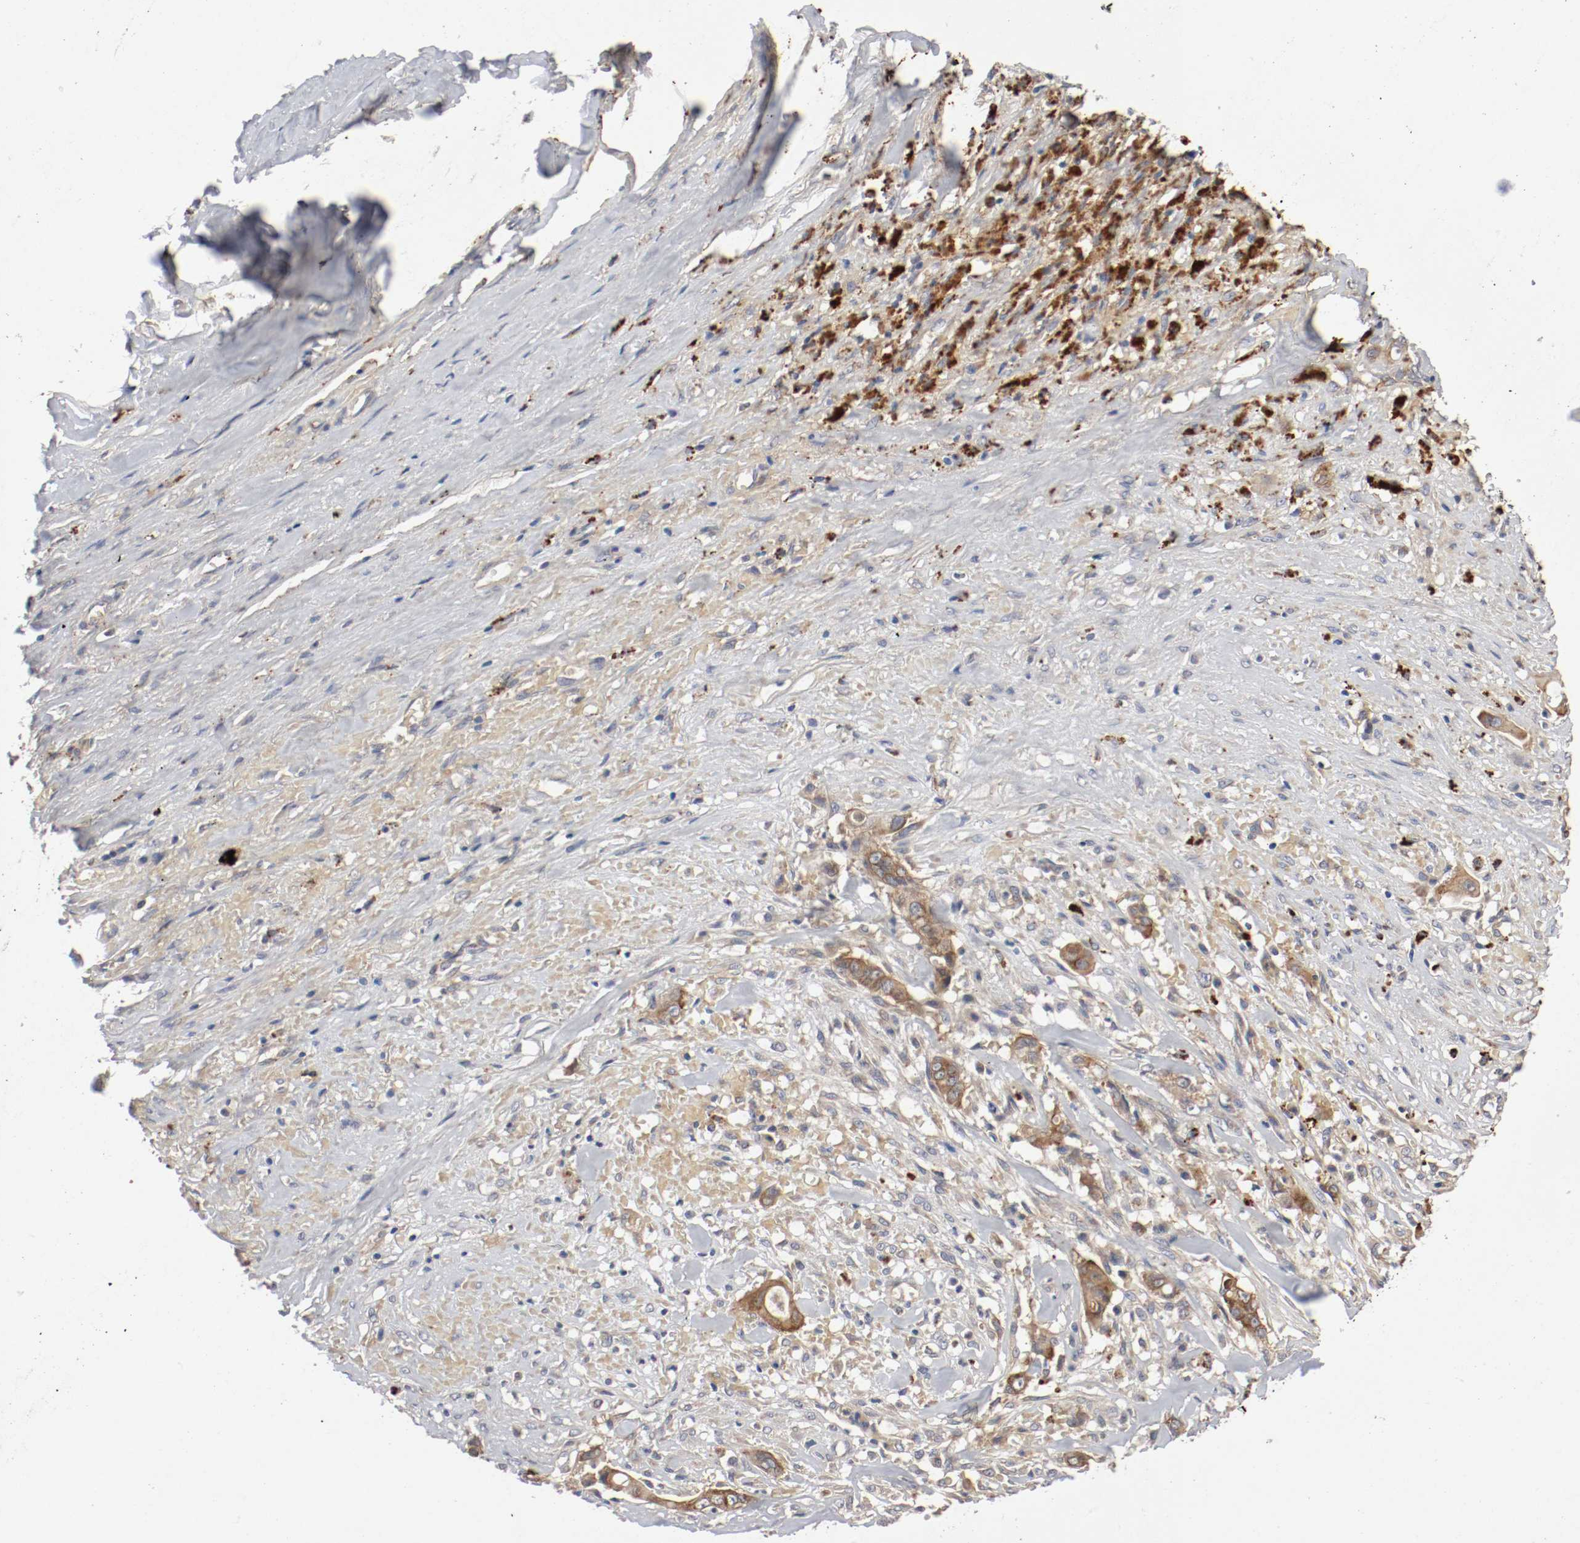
{"staining": {"intensity": "weak", "quantity": "25%-75%", "location": "cytoplasmic/membranous"}, "tissue": "liver cancer", "cell_type": "Tumor cells", "image_type": "cancer", "snomed": [{"axis": "morphology", "description": "Cholangiocarcinoma"}, {"axis": "topography", "description": "Liver"}], "caption": "This photomicrograph exhibits IHC staining of liver cancer (cholangiocarcinoma), with low weak cytoplasmic/membranous positivity in approximately 25%-75% of tumor cells.", "gene": "REN", "patient": {"sex": "female", "age": 70}}